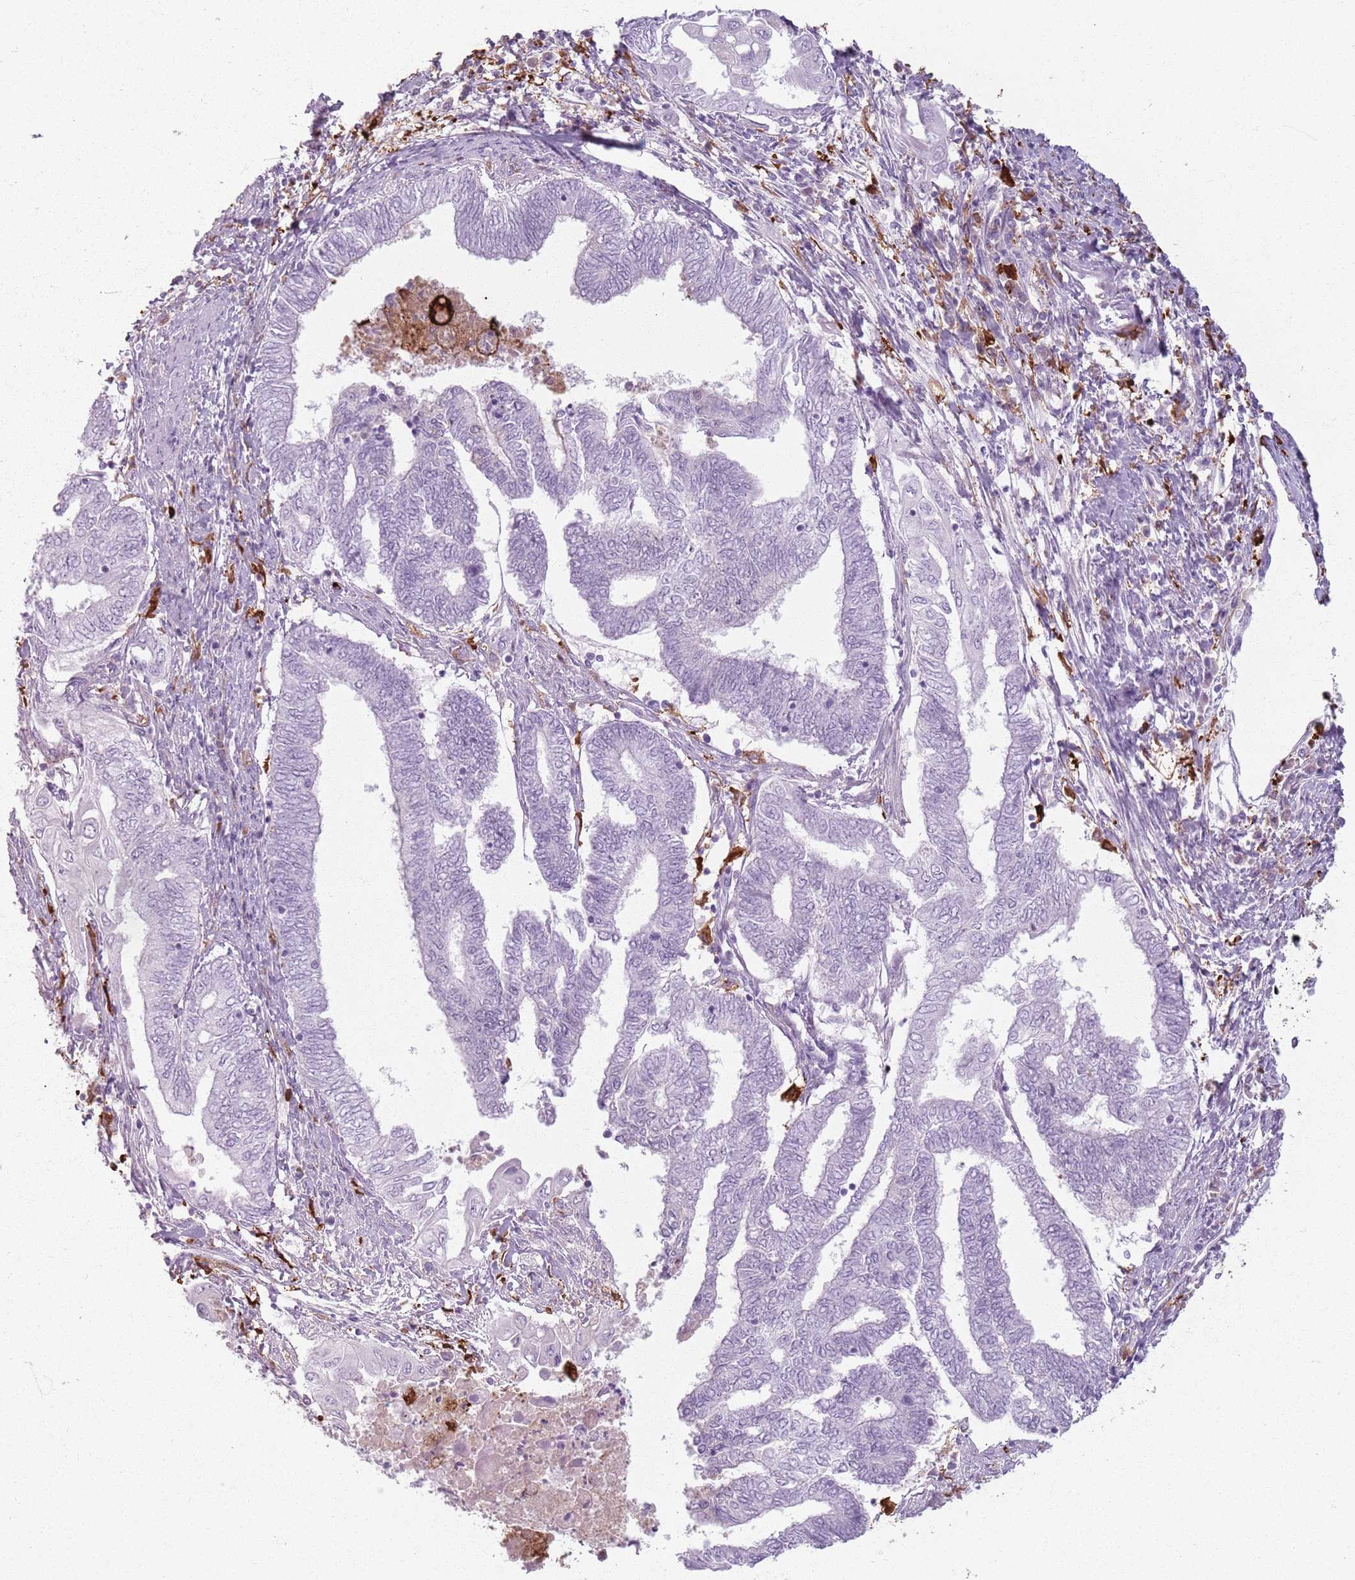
{"staining": {"intensity": "negative", "quantity": "none", "location": "none"}, "tissue": "endometrial cancer", "cell_type": "Tumor cells", "image_type": "cancer", "snomed": [{"axis": "morphology", "description": "Adenocarcinoma, NOS"}, {"axis": "topography", "description": "Uterus"}, {"axis": "topography", "description": "Endometrium"}], "caption": "Tumor cells are negative for protein expression in human adenocarcinoma (endometrial). (DAB immunohistochemistry (IHC), high magnification).", "gene": "GDPGP1", "patient": {"sex": "female", "age": 70}}